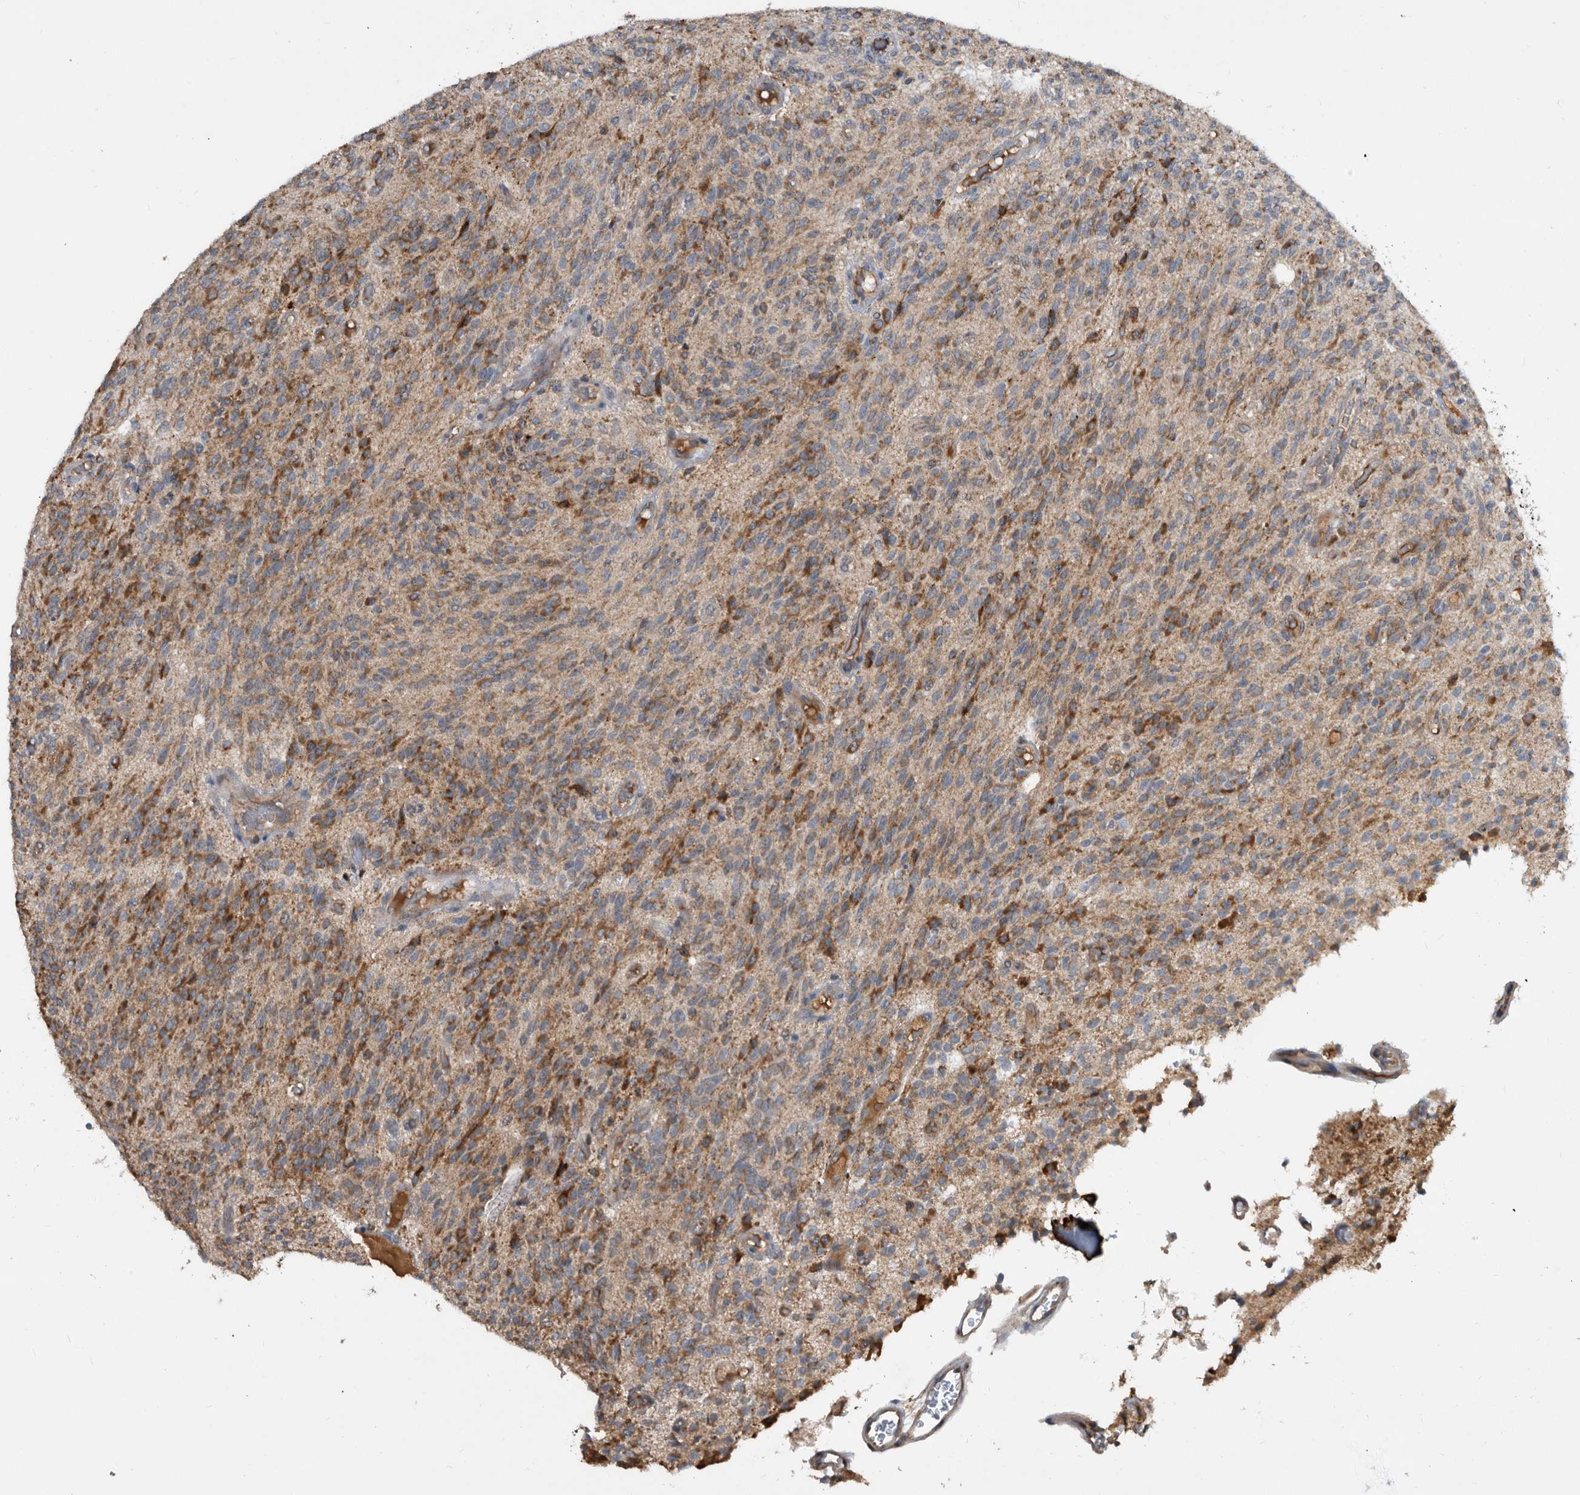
{"staining": {"intensity": "moderate", "quantity": ">75%", "location": "cytoplasmic/membranous"}, "tissue": "glioma", "cell_type": "Tumor cells", "image_type": "cancer", "snomed": [{"axis": "morphology", "description": "Glioma, malignant, High grade"}, {"axis": "topography", "description": "Brain"}], "caption": "High-grade glioma (malignant) tissue reveals moderate cytoplasmic/membranous staining in approximately >75% of tumor cells, visualized by immunohistochemistry.", "gene": "PI15", "patient": {"sex": "male", "age": 34}}